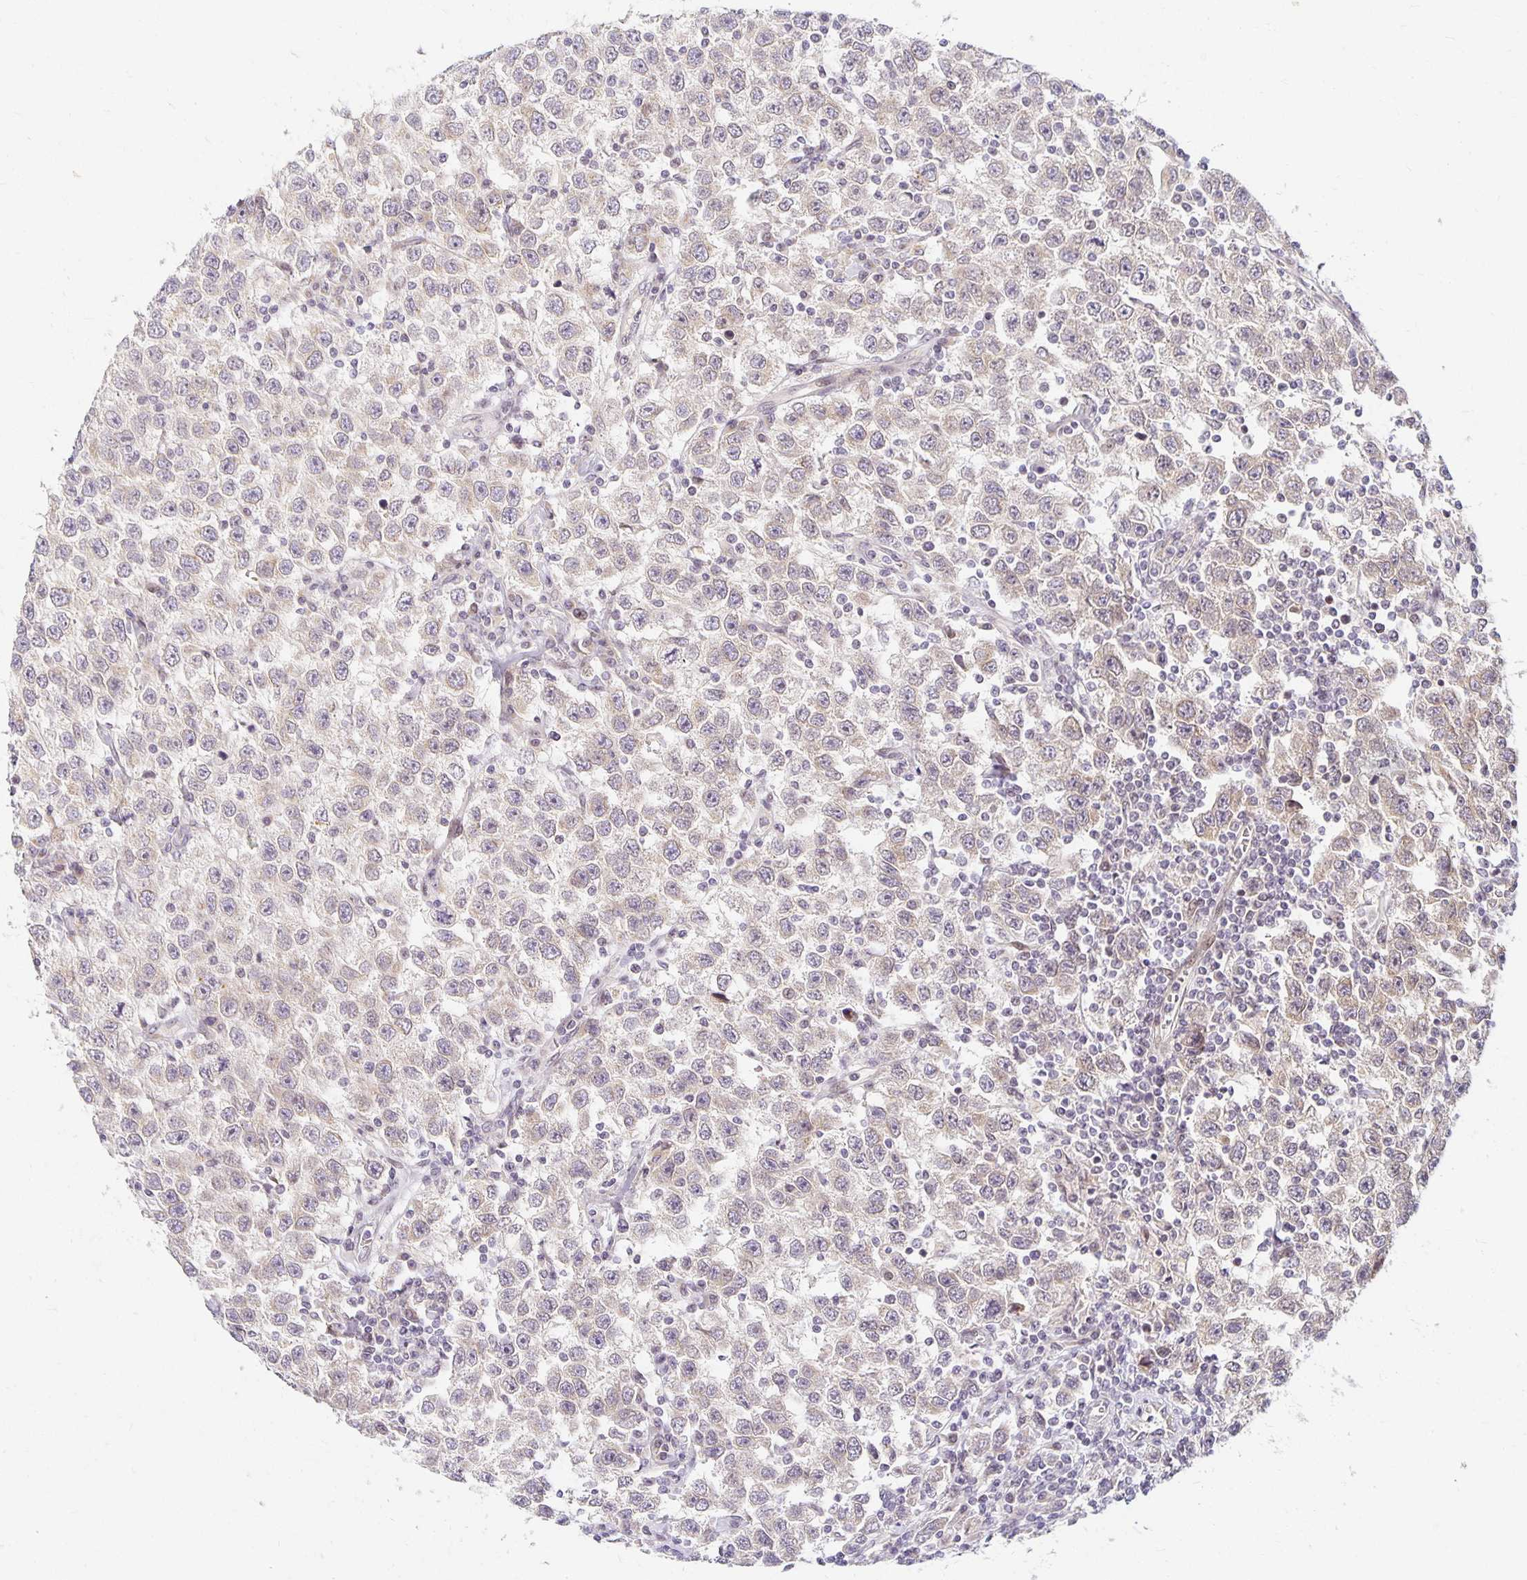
{"staining": {"intensity": "negative", "quantity": "none", "location": "none"}, "tissue": "testis cancer", "cell_type": "Tumor cells", "image_type": "cancer", "snomed": [{"axis": "morphology", "description": "Seminoma, NOS"}, {"axis": "topography", "description": "Testis"}], "caption": "Immunohistochemistry (IHC) micrograph of neoplastic tissue: human testis cancer (seminoma) stained with DAB (3,3'-diaminobenzidine) displays no significant protein positivity in tumor cells.", "gene": "EHF", "patient": {"sex": "male", "age": 41}}